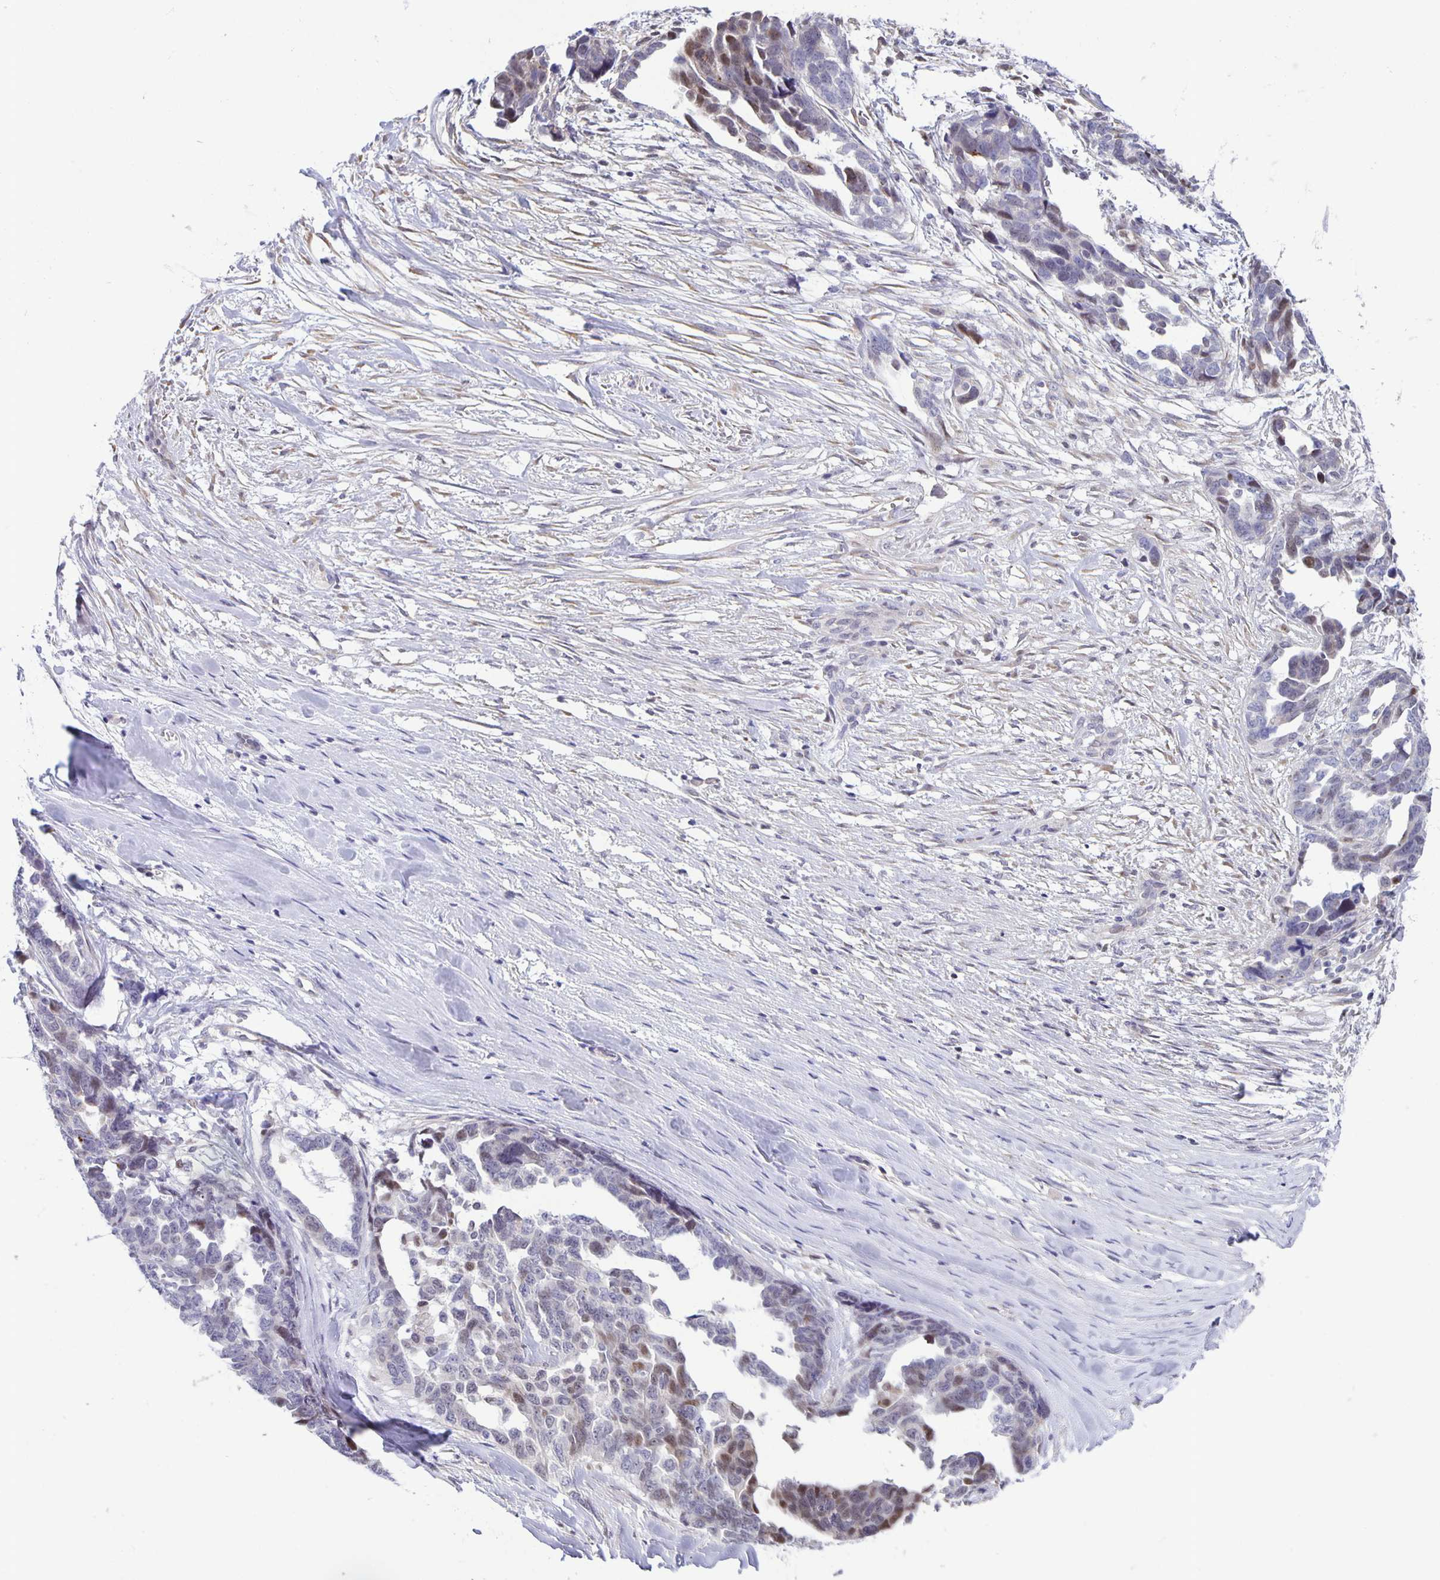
{"staining": {"intensity": "weak", "quantity": "<25%", "location": "nuclear"}, "tissue": "ovarian cancer", "cell_type": "Tumor cells", "image_type": "cancer", "snomed": [{"axis": "morphology", "description": "Cystadenocarcinoma, serous, NOS"}, {"axis": "topography", "description": "Ovary"}], "caption": "Immunohistochemistry micrograph of neoplastic tissue: human ovarian cancer stained with DAB (3,3'-diaminobenzidine) exhibits no significant protein expression in tumor cells.", "gene": "MAPK12", "patient": {"sex": "female", "age": 69}}